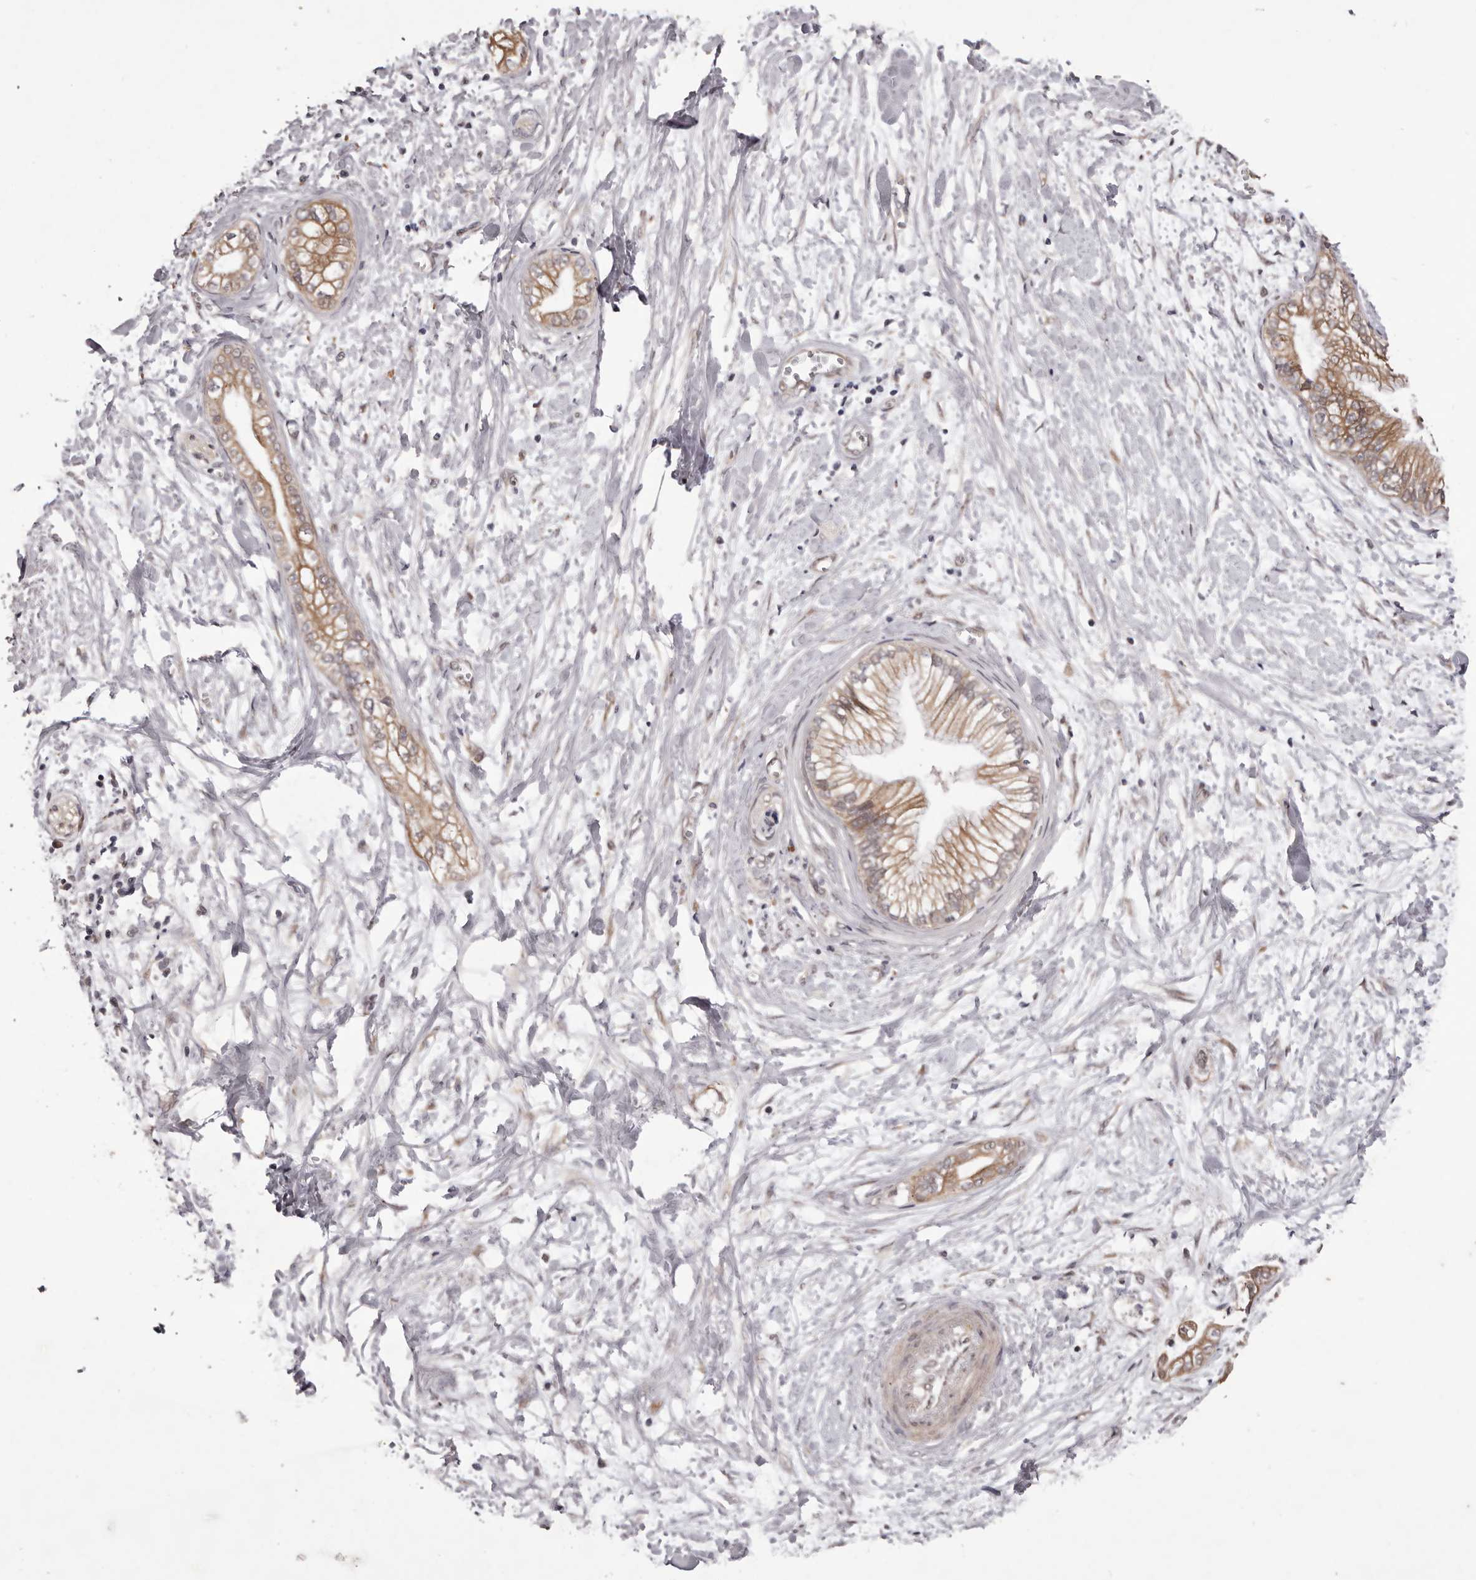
{"staining": {"intensity": "moderate", "quantity": ">75%", "location": "cytoplasmic/membranous"}, "tissue": "pancreatic cancer", "cell_type": "Tumor cells", "image_type": "cancer", "snomed": [{"axis": "morphology", "description": "Adenocarcinoma, NOS"}, {"axis": "topography", "description": "Pancreas"}], "caption": "Moderate cytoplasmic/membranous protein positivity is appreciated in approximately >75% of tumor cells in pancreatic cancer.", "gene": "CELF3", "patient": {"sex": "male", "age": 68}}